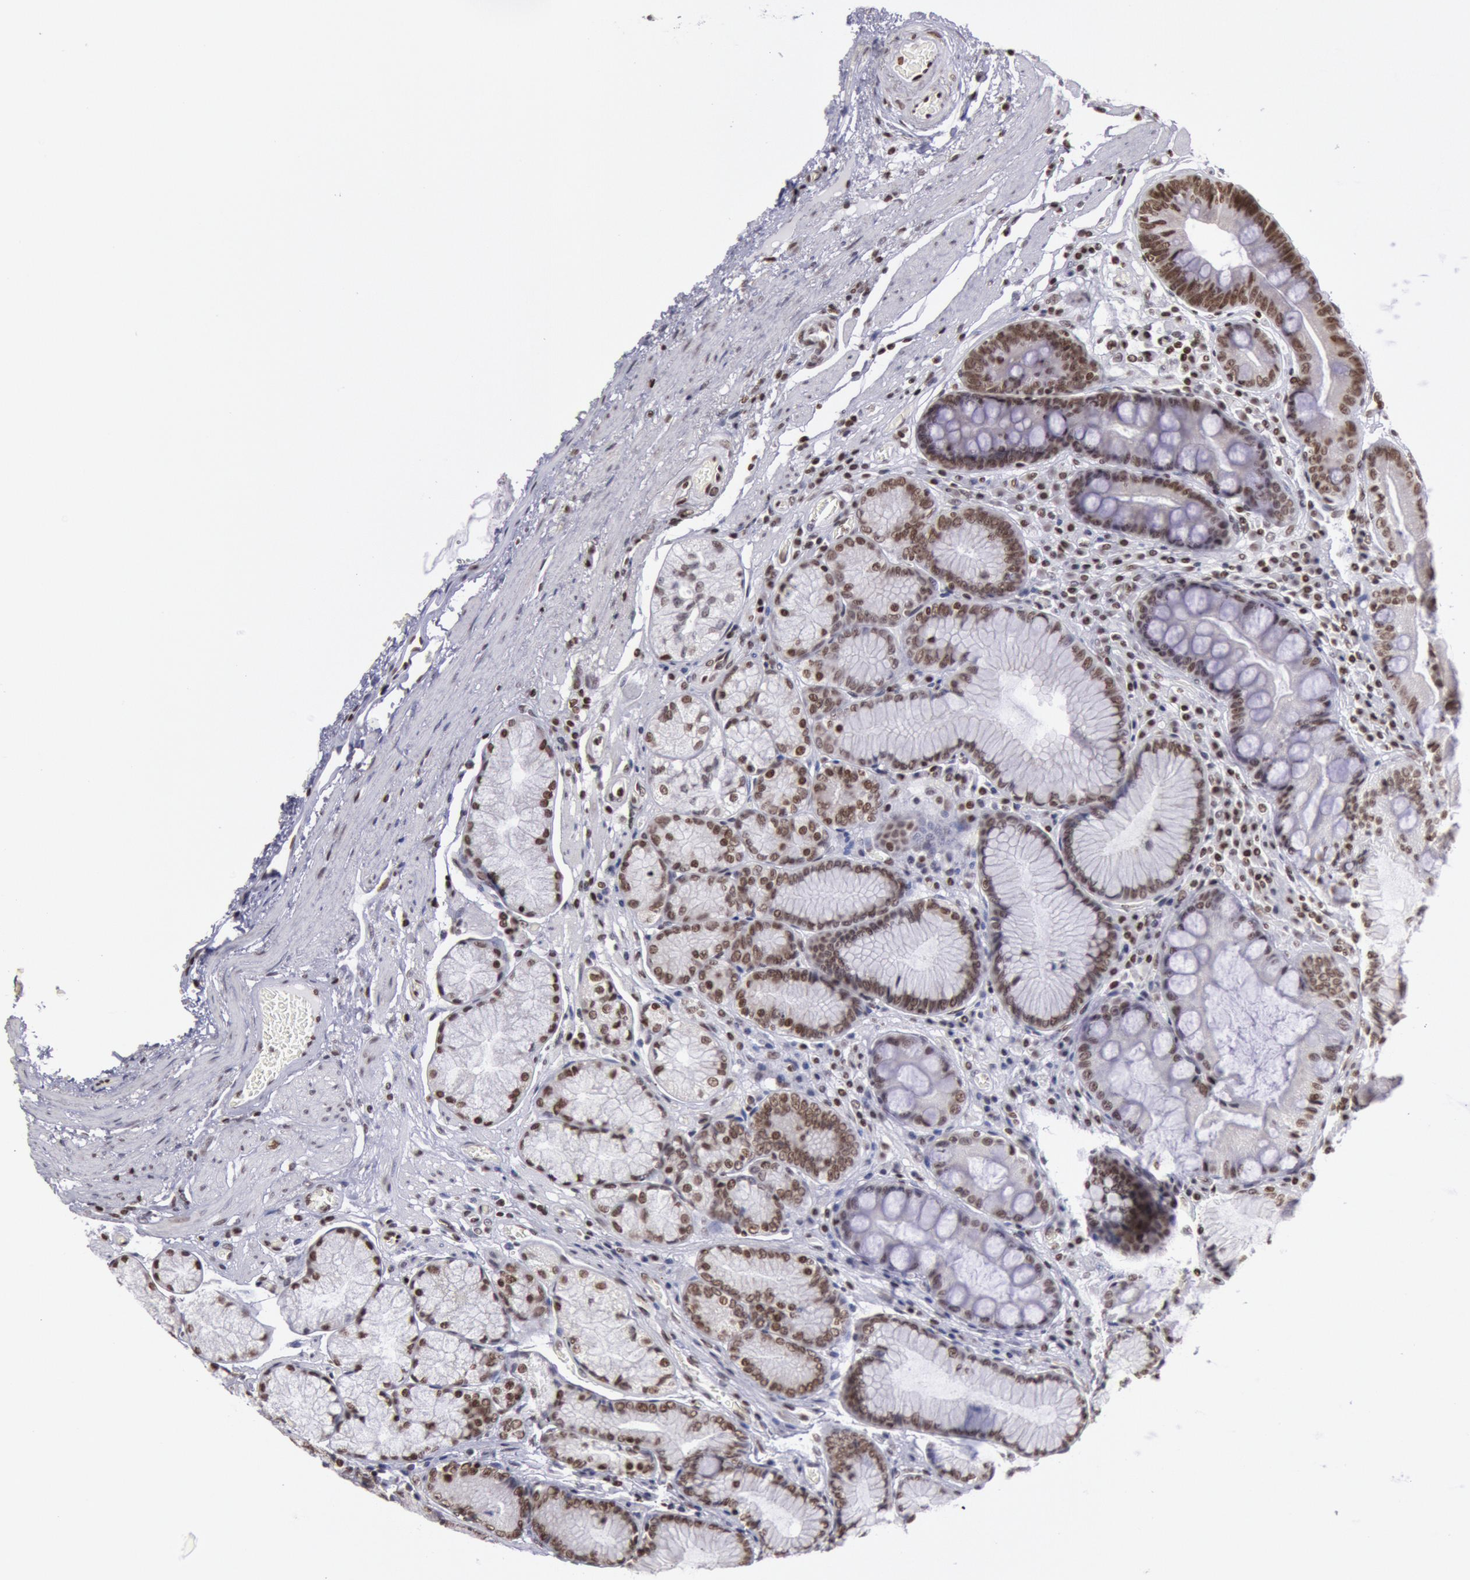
{"staining": {"intensity": "moderate", "quantity": ">75%", "location": "nuclear"}, "tissue": "stomach", "cell_type": "Glandular cells", "image_type": "normal", "snomed": [{"axis": "morphology", "description": "Normal tissue, NOS"}, {"axis": "topography", "description": "Stomach, lower"}], "caption": "The immunohistochemical stain highlights moderate nuclear positivity in glandular cells of benign stomach. Nuclei are stained in blue.", "gene": "NKAP", "patient": {"sex": "female", "age": 93}}